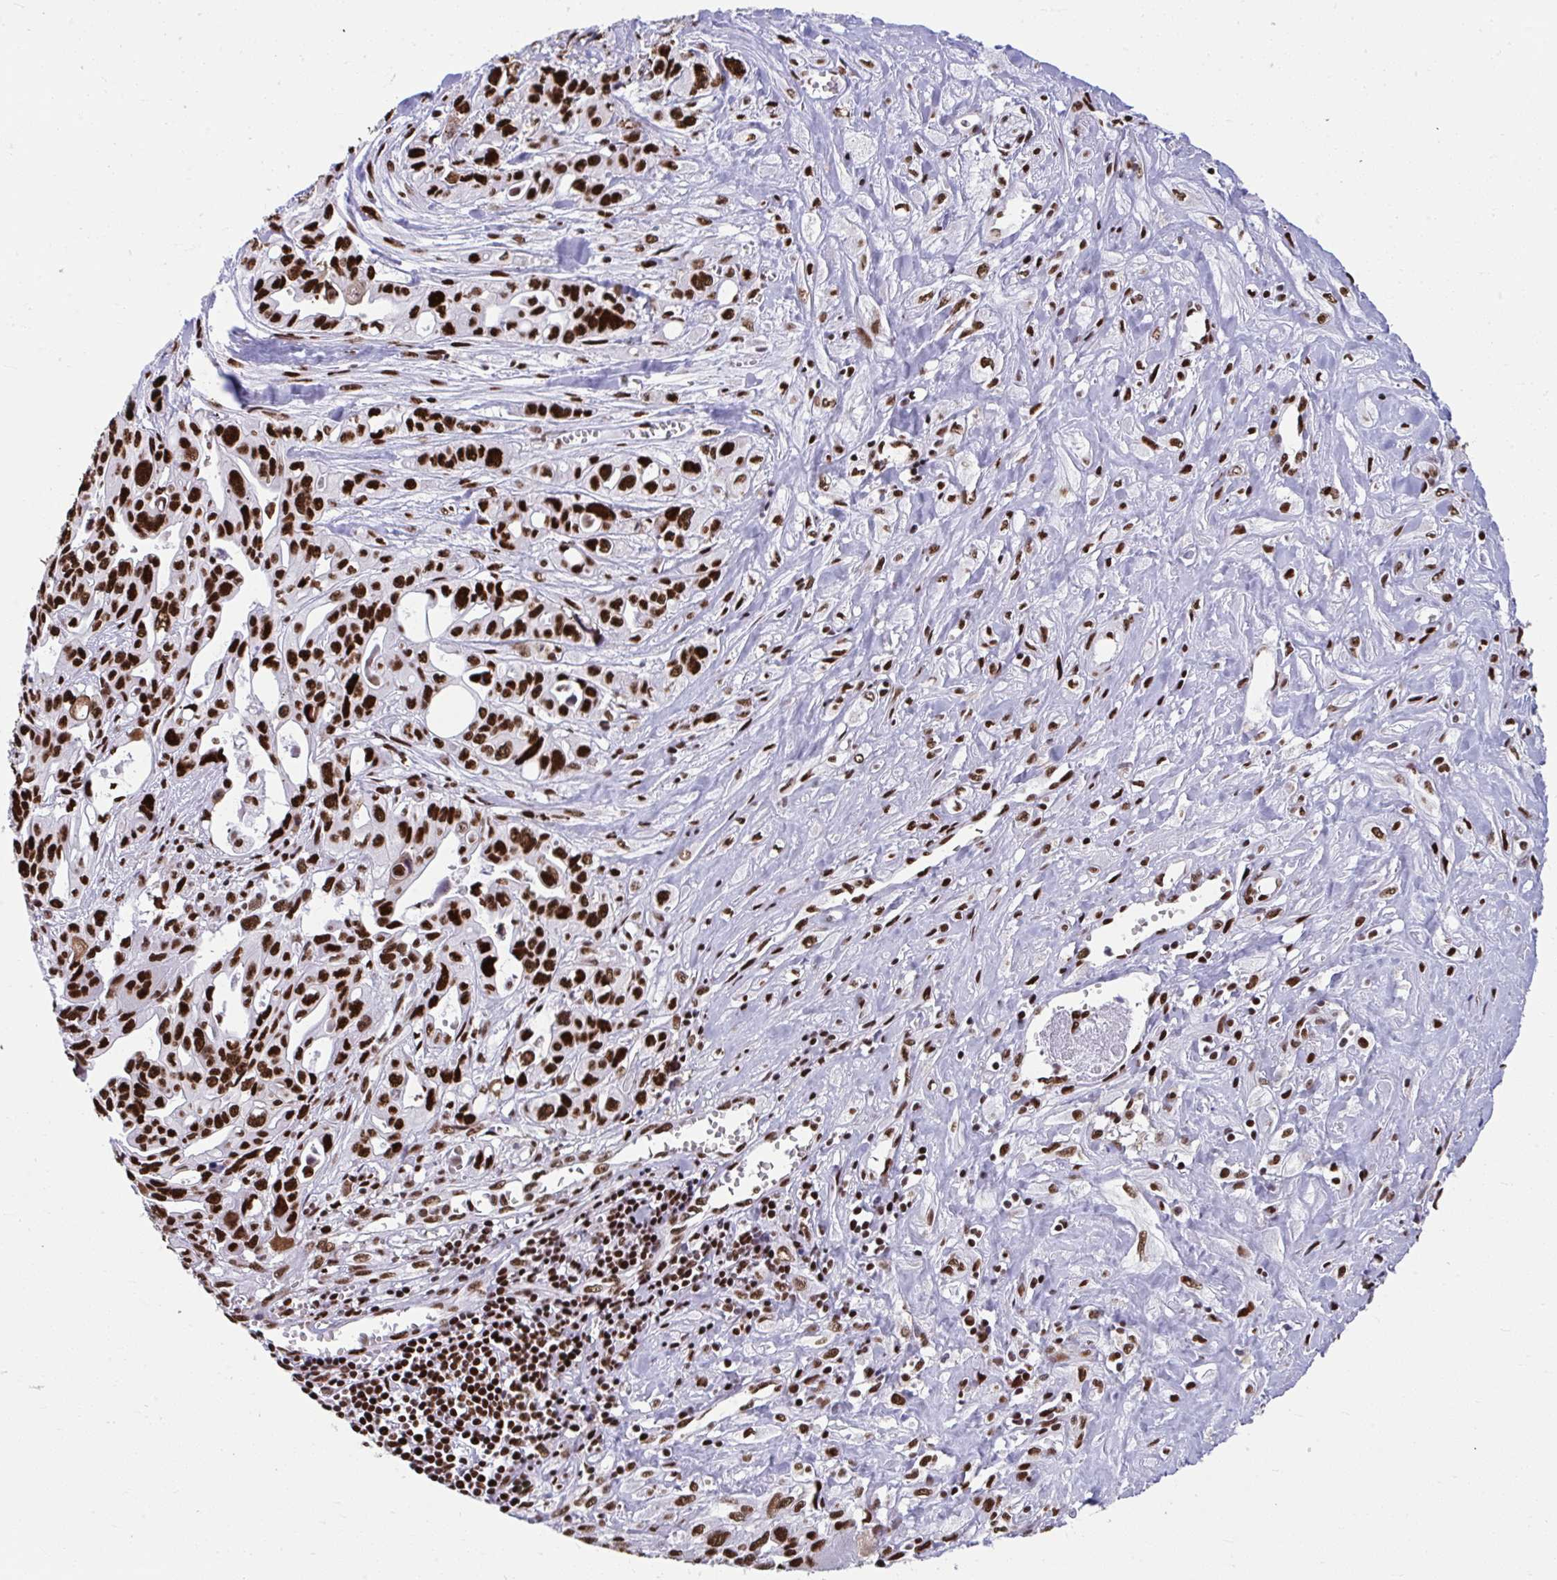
{"staining": {"intensity": "strong", "quantity": ">75%", "location": "nuclear"}, "tissue": "pancreatic cancer", "cell_type": "Tumor cells", "image_type": "cancer", "snomed": [{"axis": "morphology", "description": "Adenocarcinoma, NOS"}, {"axis": "topography", "description": "Pancreas"}], "caption": "Strong nuclear protein staining is present in about >75% of tumor cells in adenocarcinoma (pancreatic).", "gene": "SLC35C2", "patient": {"sex": "female", "age": 47}}